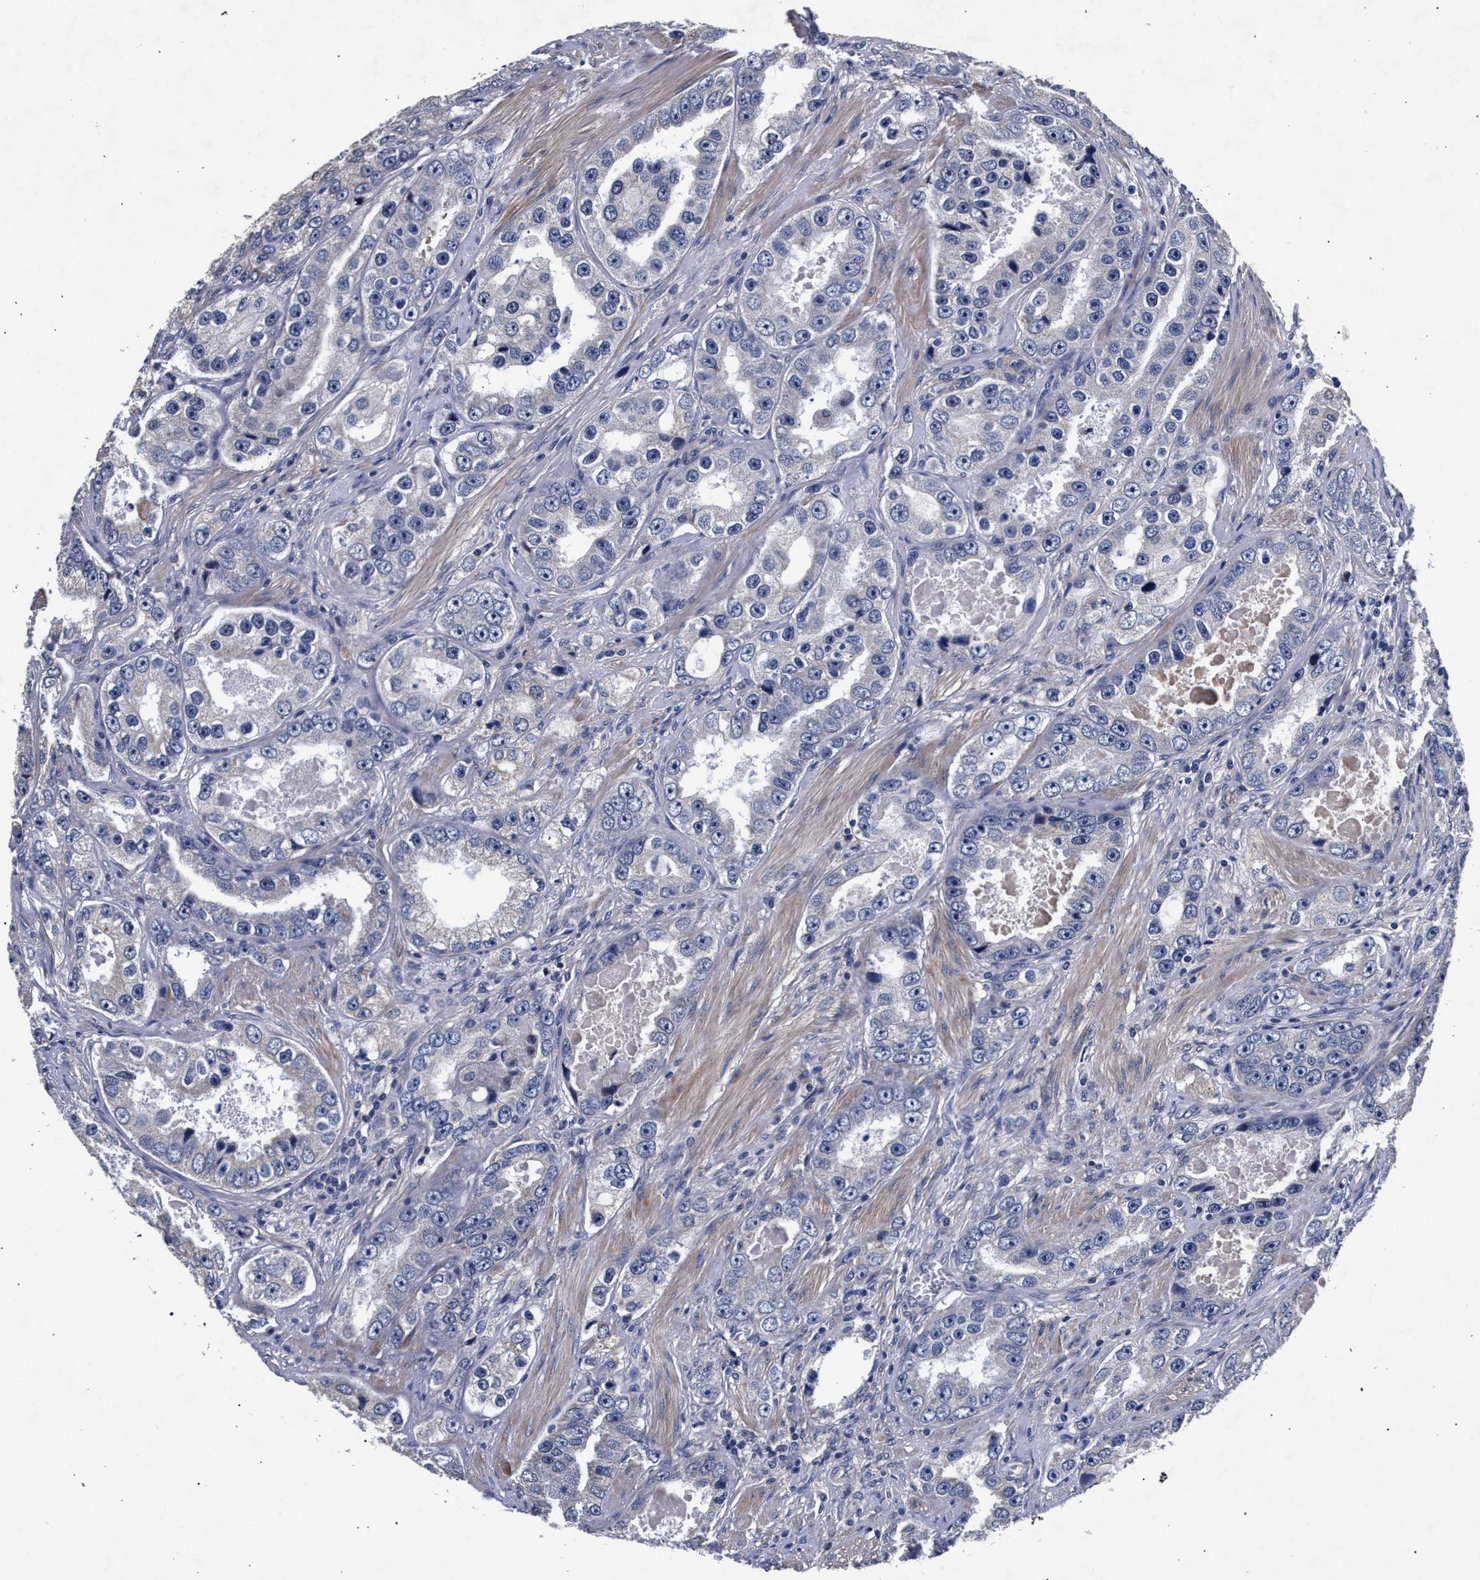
{"staining": {"intensity": "negative", "quantity": "none", "location": "none"}, "tissue": "prostate cancer", "cell_type": "Tumor cells", "image_type": "cancer", "snomed": [{"axis": "morphology", "description": "Adenocarcinoma, High grade"}, {"axis": "topography", "description": "Prostate"}], "caption": "Prostate cancer was stained to show a protein in brown. There is no significant staining in tumor cells. (Immunohistochemistry, brightfield microscopy, high magnification).", "gene": "CFAP95", "patient": {"sex": "male", "age": 63}}